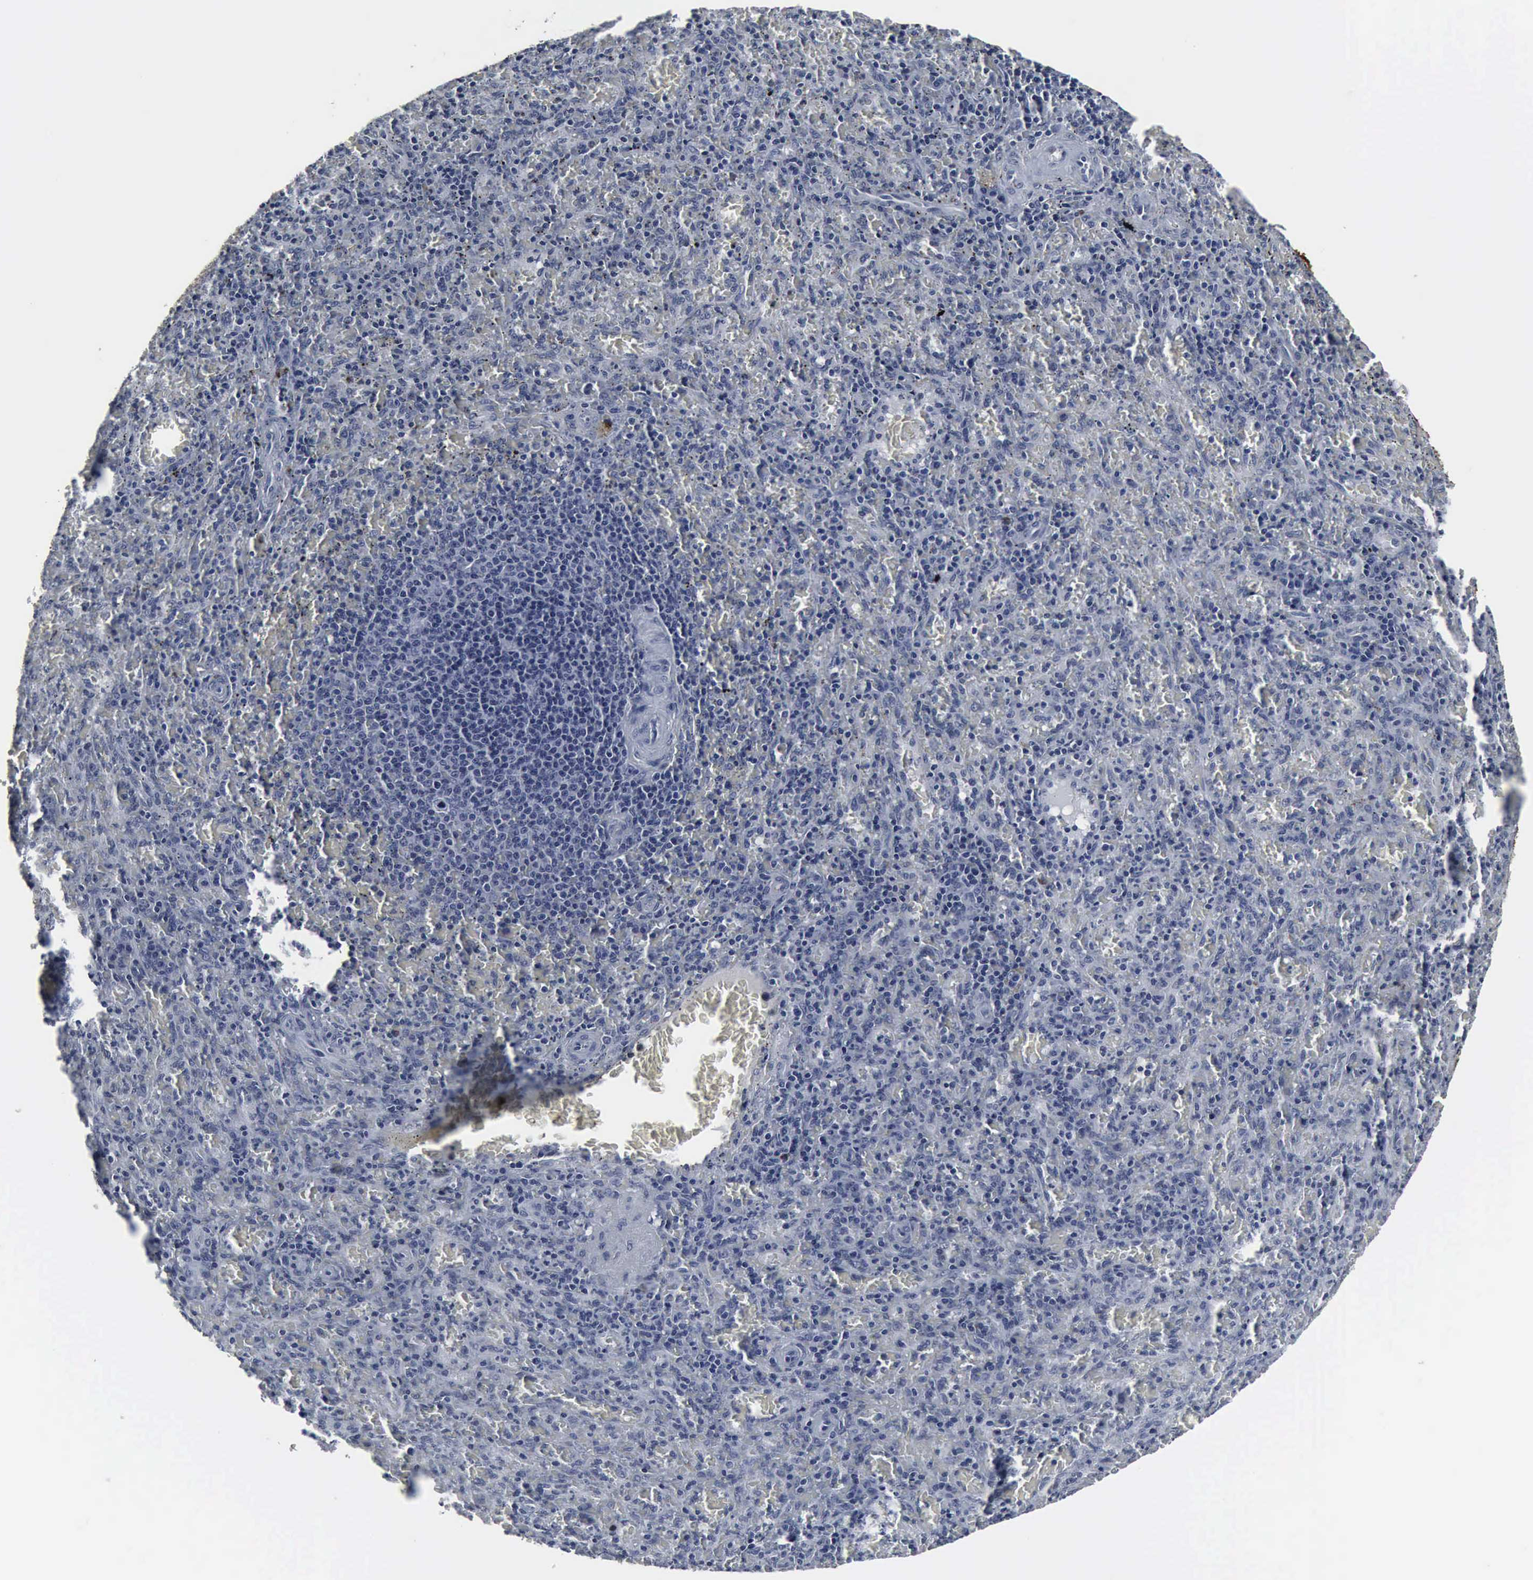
{"staining": {"intensity": "negative", "quantity": "none", "location": "none"}, "tissue": "spleen", "cell_type": "Cells in red pulp", "image_type": "normal", "snomed": [{"axis": "morphology", "description": "Normal tissue, NOS"}, {"axis": "topography", "description": "Spleen"}], "caption": "IHC micrograph of unremarkable spleen: spleen stained with DAB (3,3'-diaminobenzidine) exhibits no significant protein staining in cells in red pulp.", "gene": "SNAP25", "patient": {"sex": "female", "age": 50}}